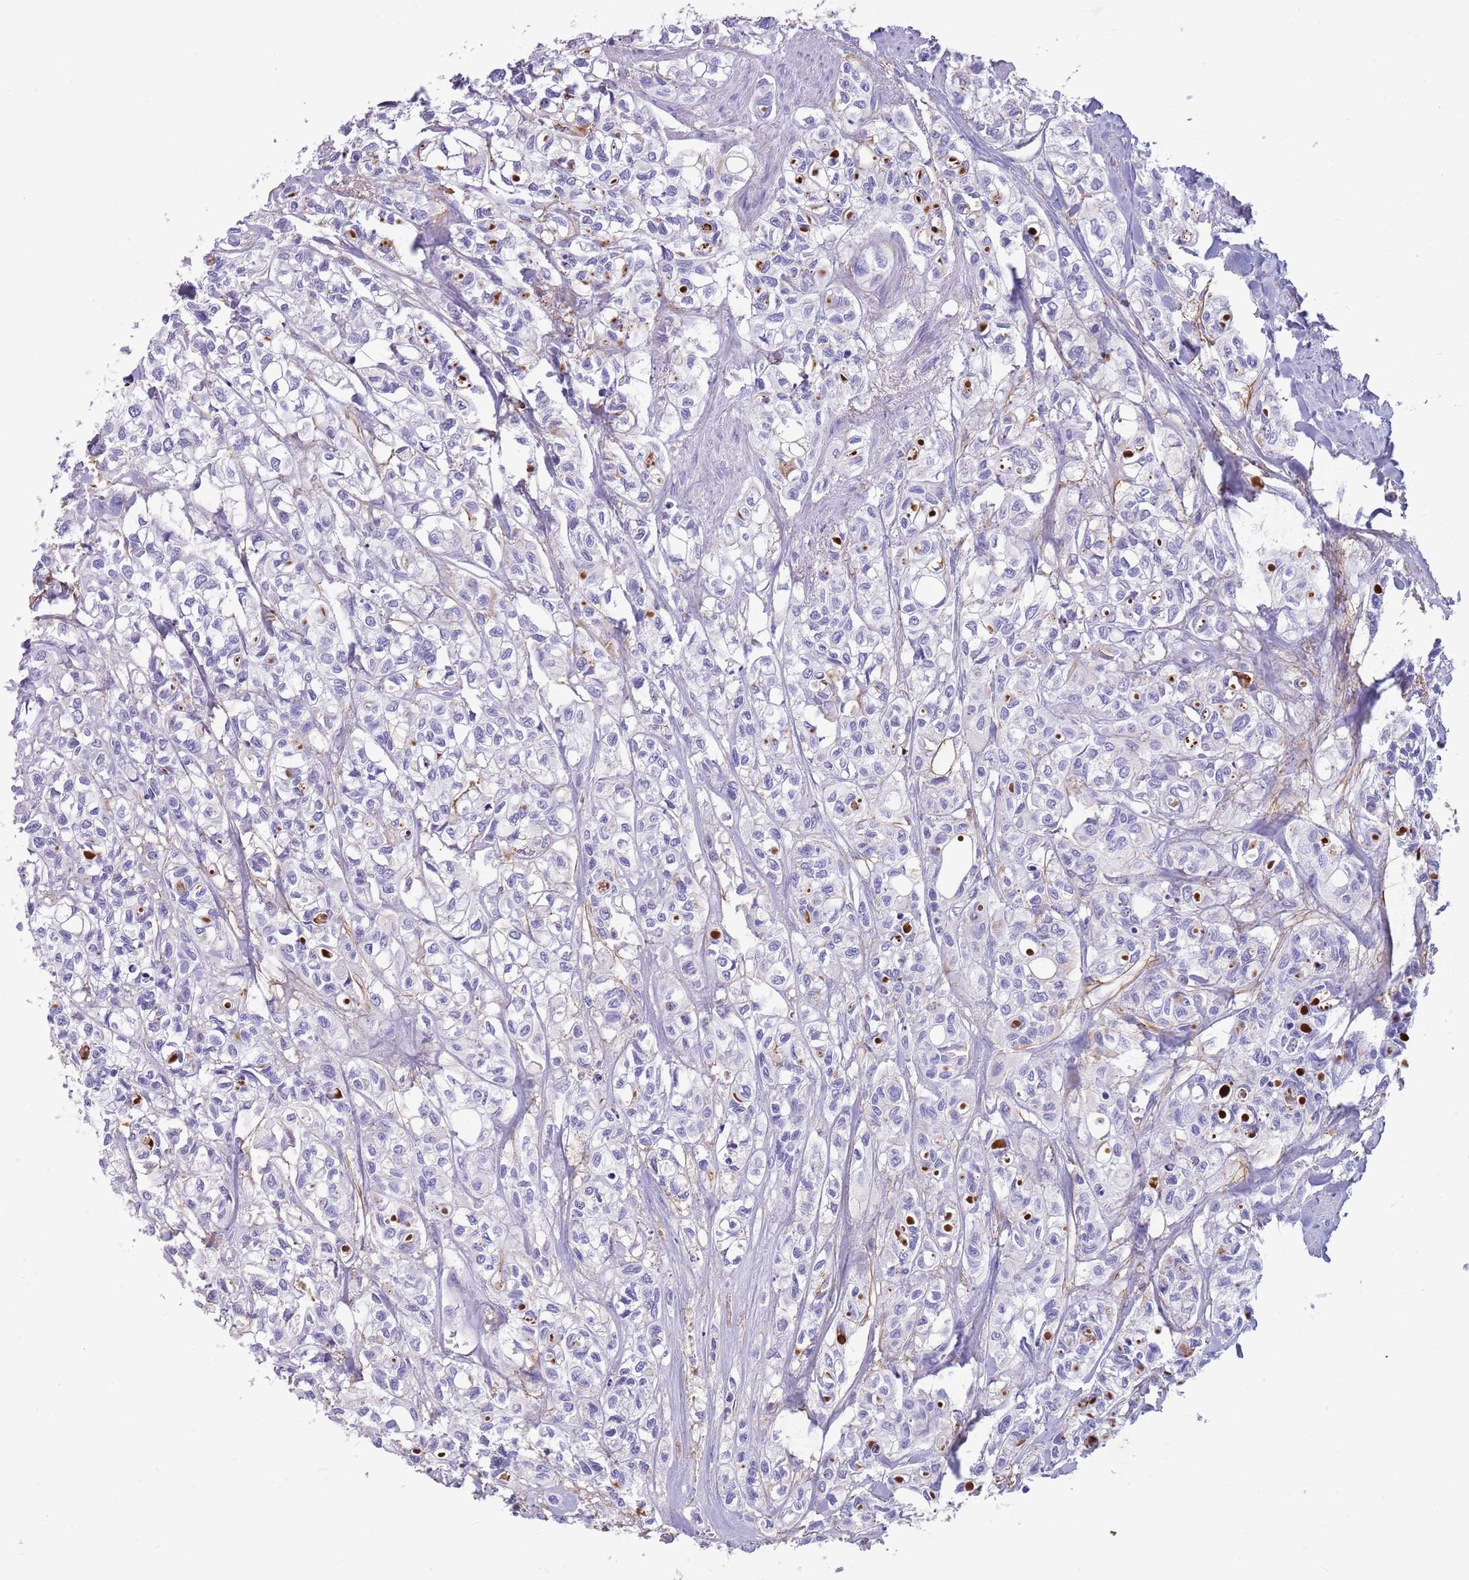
{"staining": {"intensity": "negative", "quantity": "none", "location": "none"}, "tissue": "urothelial cancer", "cell_type": "Tumor cells", "image_type": "cancer", "snomed": [{"axis": "morphology", "description": "Urothelial carcinoma, High grade"}, {"axis": "topography", "description": "Urinary bladder"}], "caption": "High-grade urothelial carcinoma stained for a protein using immunohistochemistry demonstrates no staining tumor cells.", "gene": "LEPROTL1", "patient": {"sex": "male", "age": 67}}